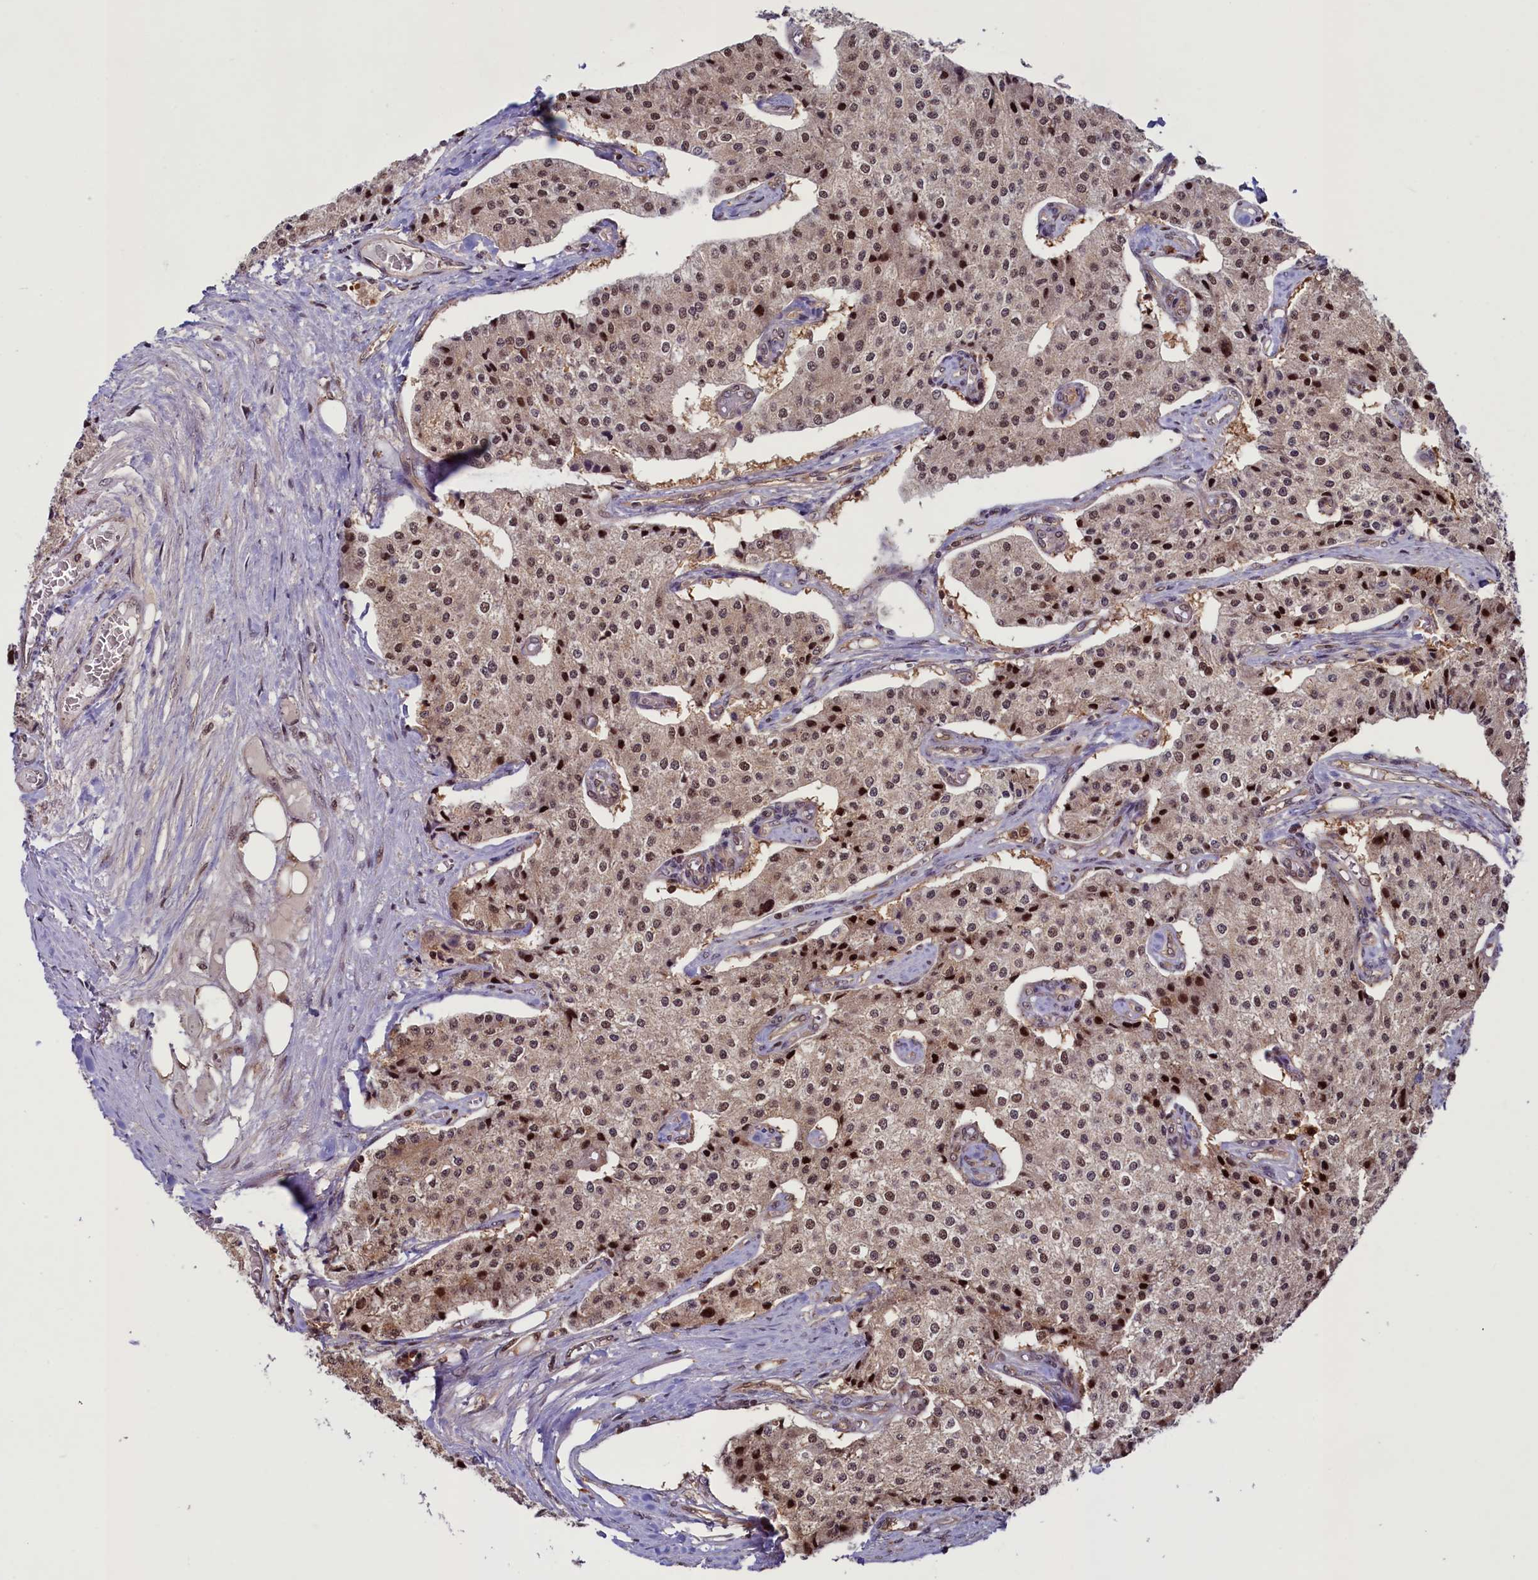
{"staining": {"intensity": "moderate", "quantity": ">75%", "location": "cytoplasmic/membranous,nuclear"}, "tissue": "carcinoid", "cell_type": "Tumor cells", "image_type": "cancer", "snomed": [{"axis": "morphology", "description": "Carcinoid, malignant, NOS"}, {"axis": "topography", "description": "Colon"}], "caption": "Immunohistochemistry (IHC) (DAB (3,3'-diaminobenzidine)) staining of carcinoid (malignant) shows moderate cytoplasmic/membranous and nuclear protein positivity in approximately >75% of tumor cells. The staining was performed using DAB, with brown indicating positive protein expression. Nuclei are stained blue with hematoxylin.", "gene": "SLC7A6OS", "patient": {"sex": "female", "age": 52}}